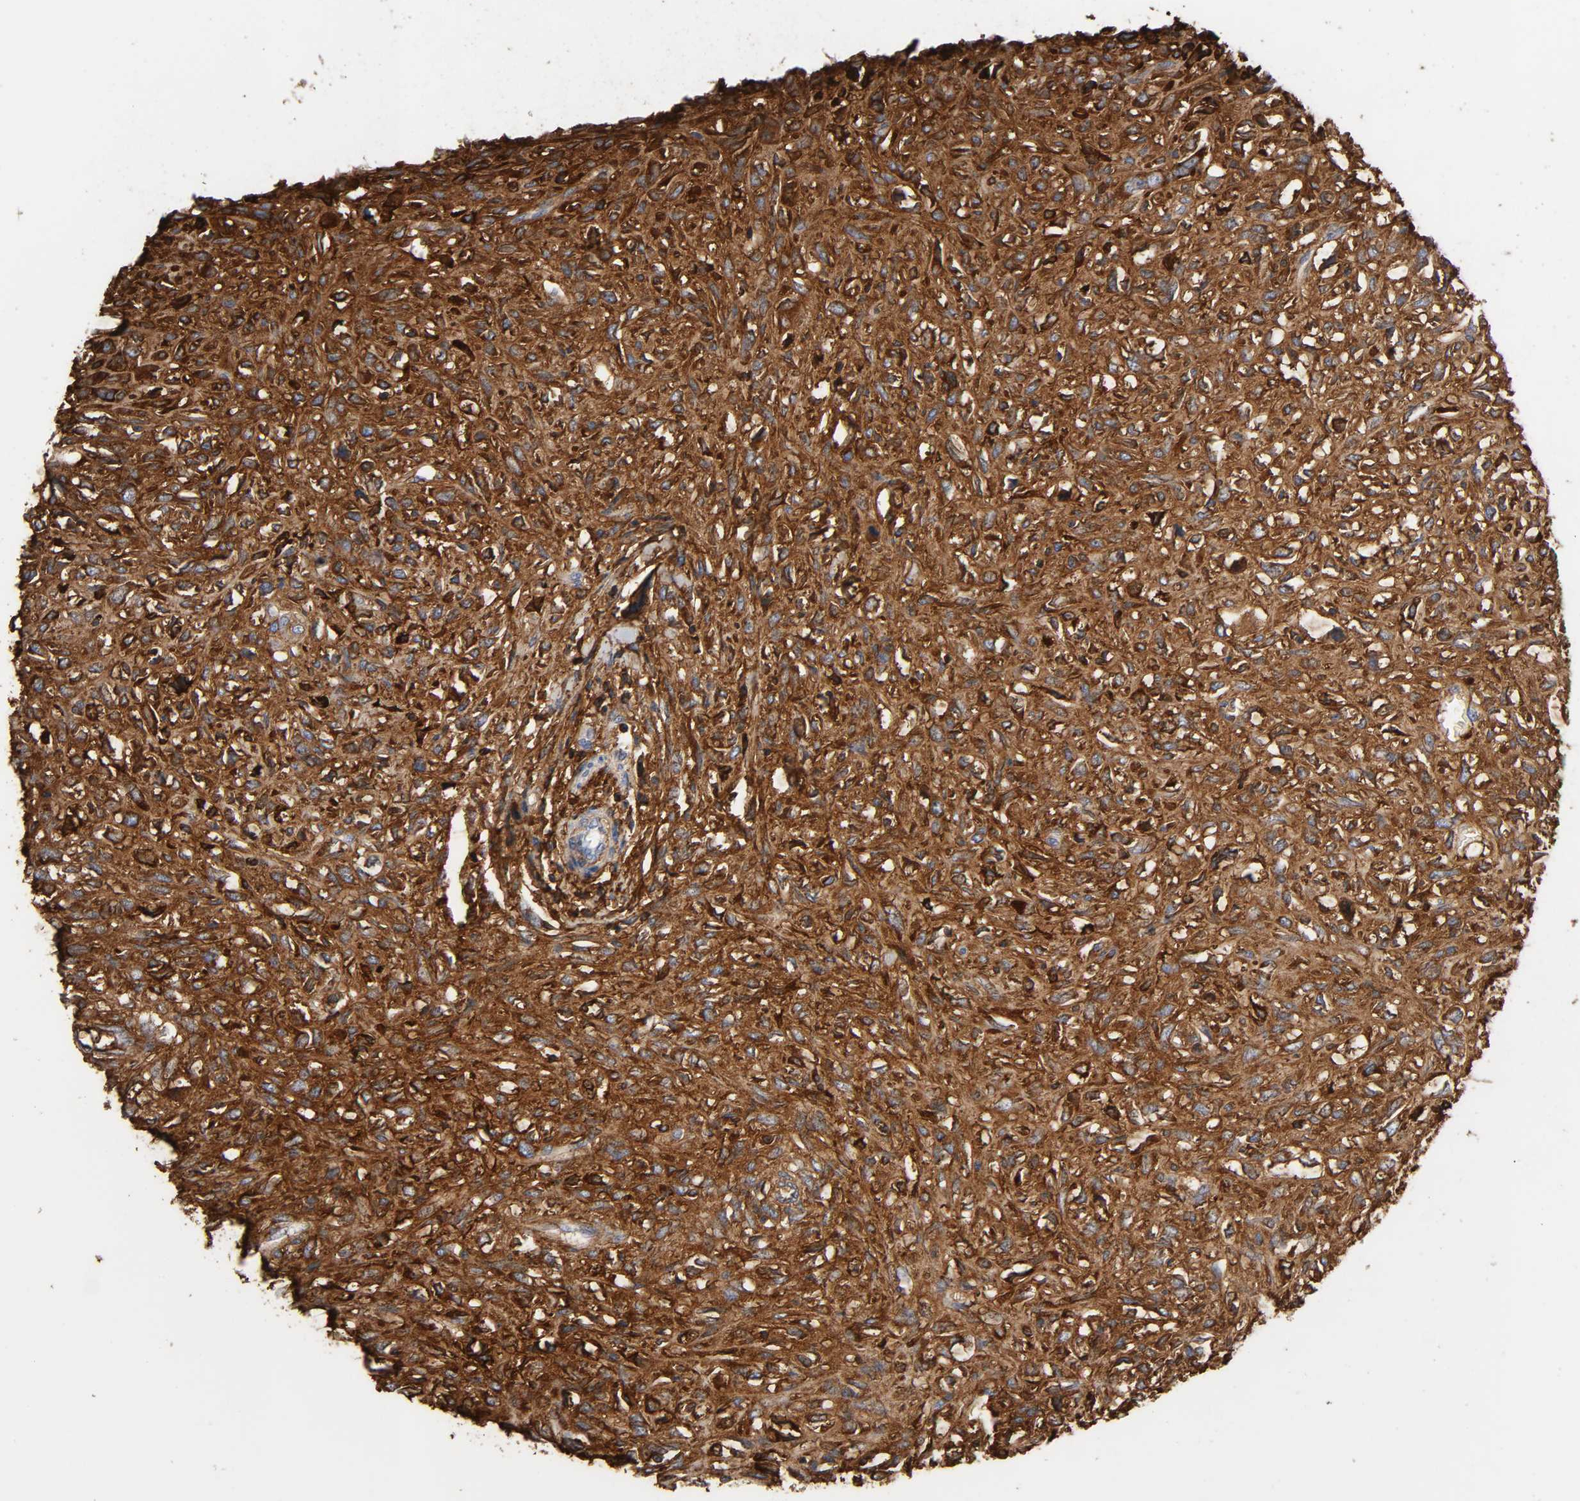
{"staining": {"intensity": "negative", "quantity": "none", "location": "none"}, "tissue": "head and neck cancer", "cell_type": "Tumor cells", "image_type": "cancer", "snomed": [{"axis": "morphology", "description": "Necrosis, NOS"}, {"axis": "morphology", "description": "Neoplasm, malignant, NOS"}, {"axis": "topography", "description": "Salivary gland"}, {"axis": "topography", "description": "Head-Neck"}], "caption": "This is a micrograph of immunohistochemistry staining of malignant neoplasm (head and neck), which shows no staining in tumor cells.", "gene": "FBLN1", "patient": {"sex": "male", "age": 43}}